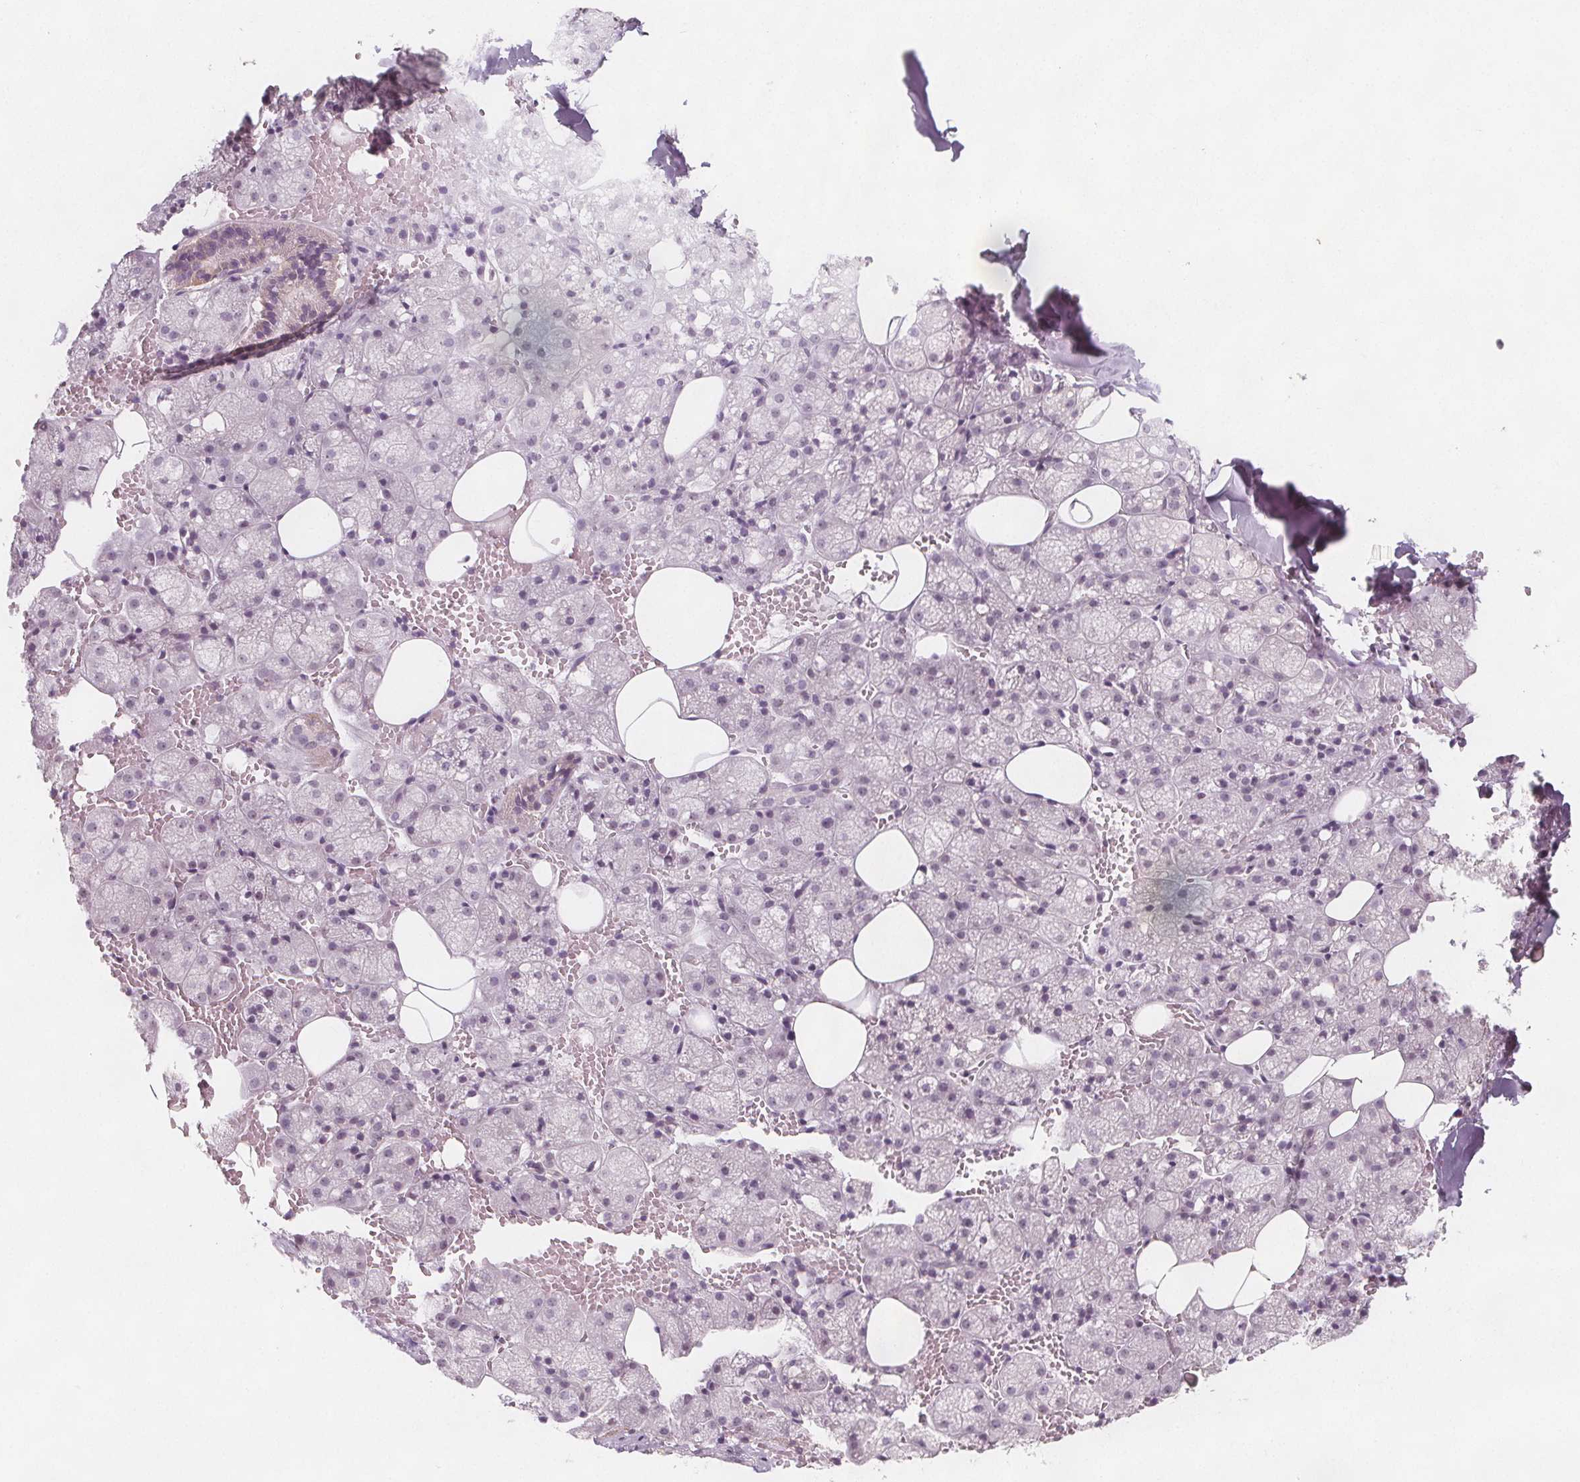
{"staining": {"intensity": "moderate", "quantity": "<25%", "location": "cytoplasmic/membranous"}, "tissue": "salivary gland", "cell_type": "Glandular cells", "image_type": "normal", "snomed": [{"axis": "morphology", "description": "Normal tissue, NOS"}, {"axis": "topography", "description": "Salivary gland"}, {"axis": "topography", "description": "Peripheral nerve tissue"}], "caption": "This histopathology image reveals IHC staining of unremarkable salivary gland, with low moderate cytoplasmic/membranous staining in about <25% of glandular cells.", "gene": "C1orf167", "patient": {"sex": "male", "age": 38}}